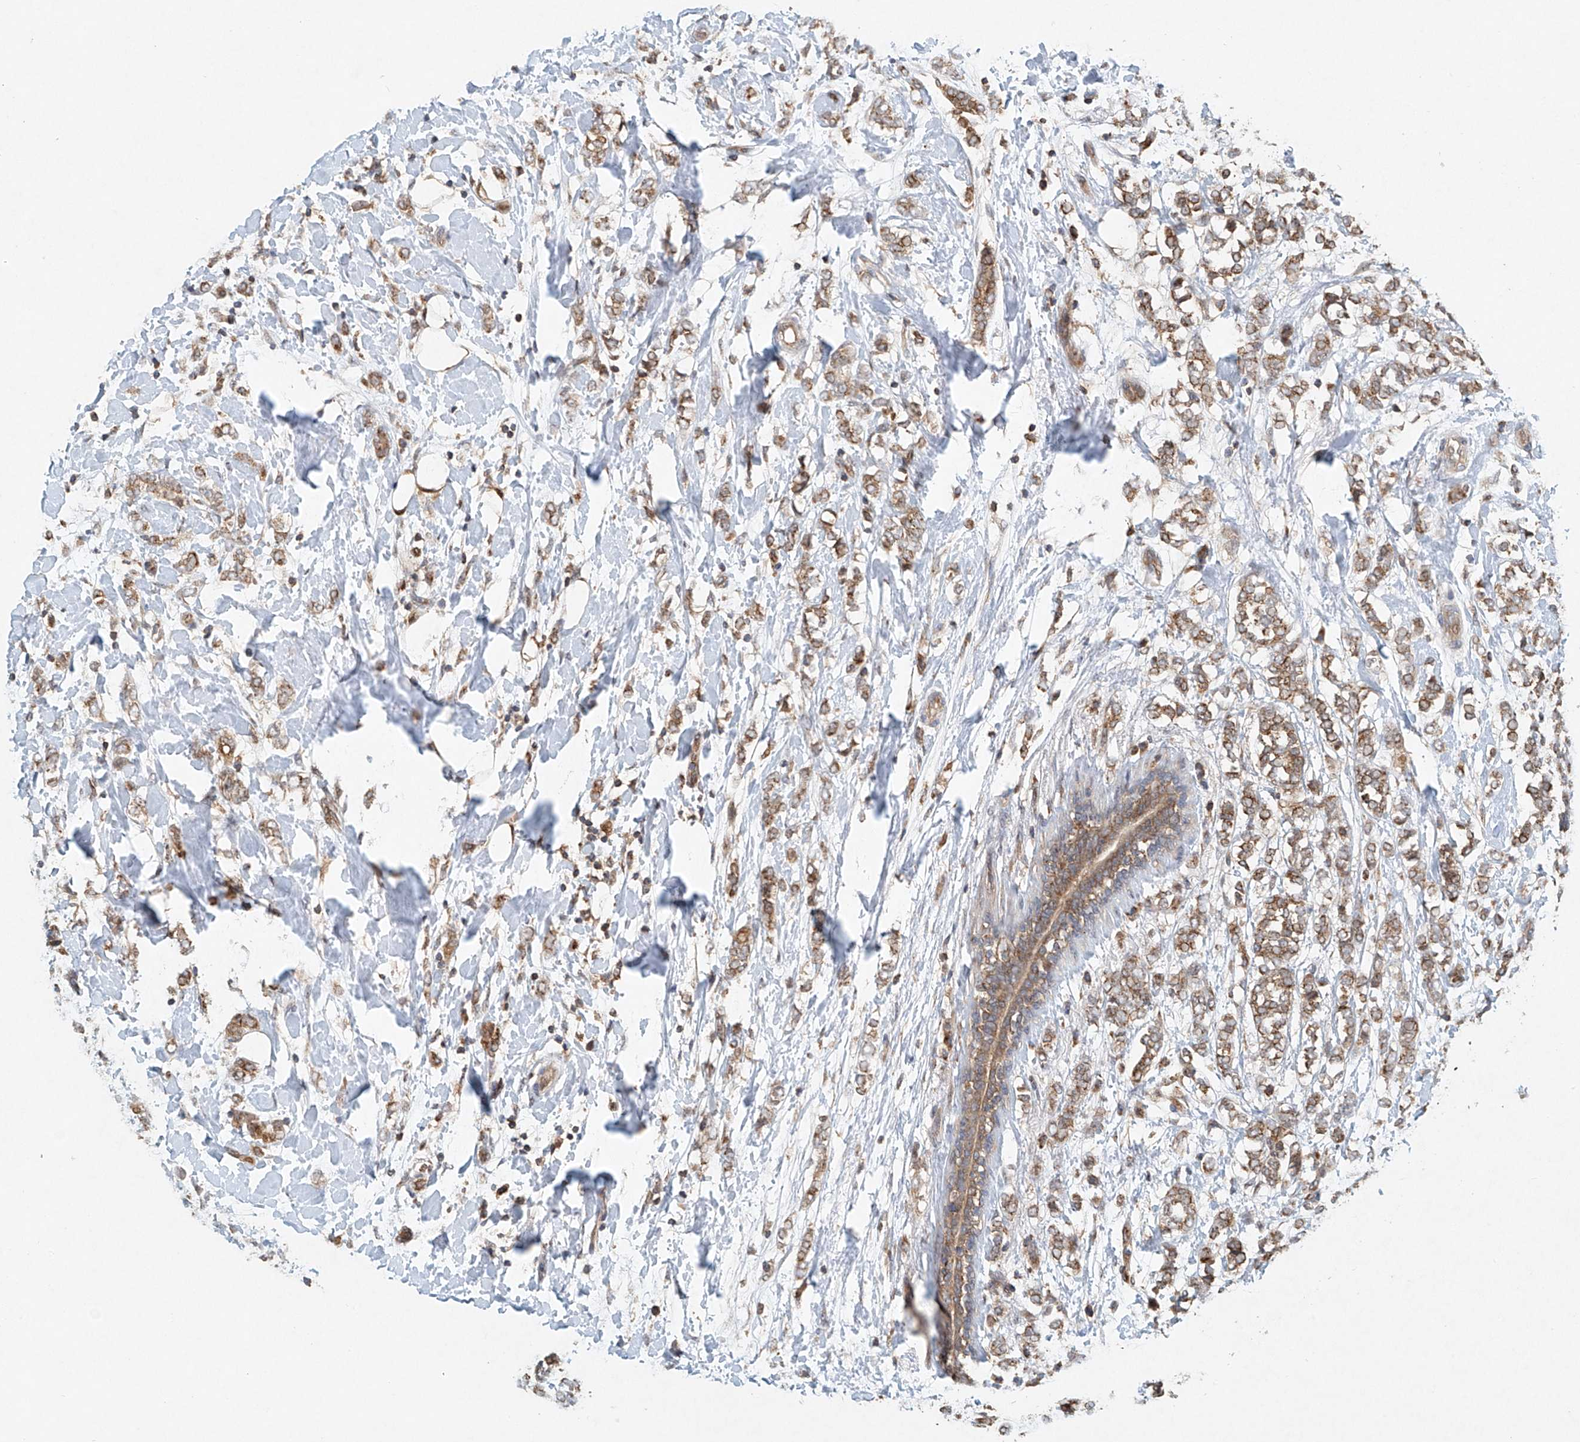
{"staining": {"intensity": "moderate", "quantity": ">75%", "location": "cytoplasmic/membranous"}, "tissue": "breast cancer", "cell_type": "Tumor cells", "image_type": "cancer", "snomed": [{"axis": "morphology", "description": "Normal tissue, NOS"}, {"axis": "morphology", "description": "Lobular carcinoma"}, {"axis": "topography", "description": "Breast"}], "caption": "Breast lobular carcinoma stained with DAB immunohistochemistry displays medium levels of moderate cytoplasmic/membranous expression in about >75% of tumor cells. Using DAB (brown) and hematoxylin (blue) stains, captured at high magnification using brightfield microscopy.", "gene": "DCAF11", "patient": {"sex": "female", "age": 47}}